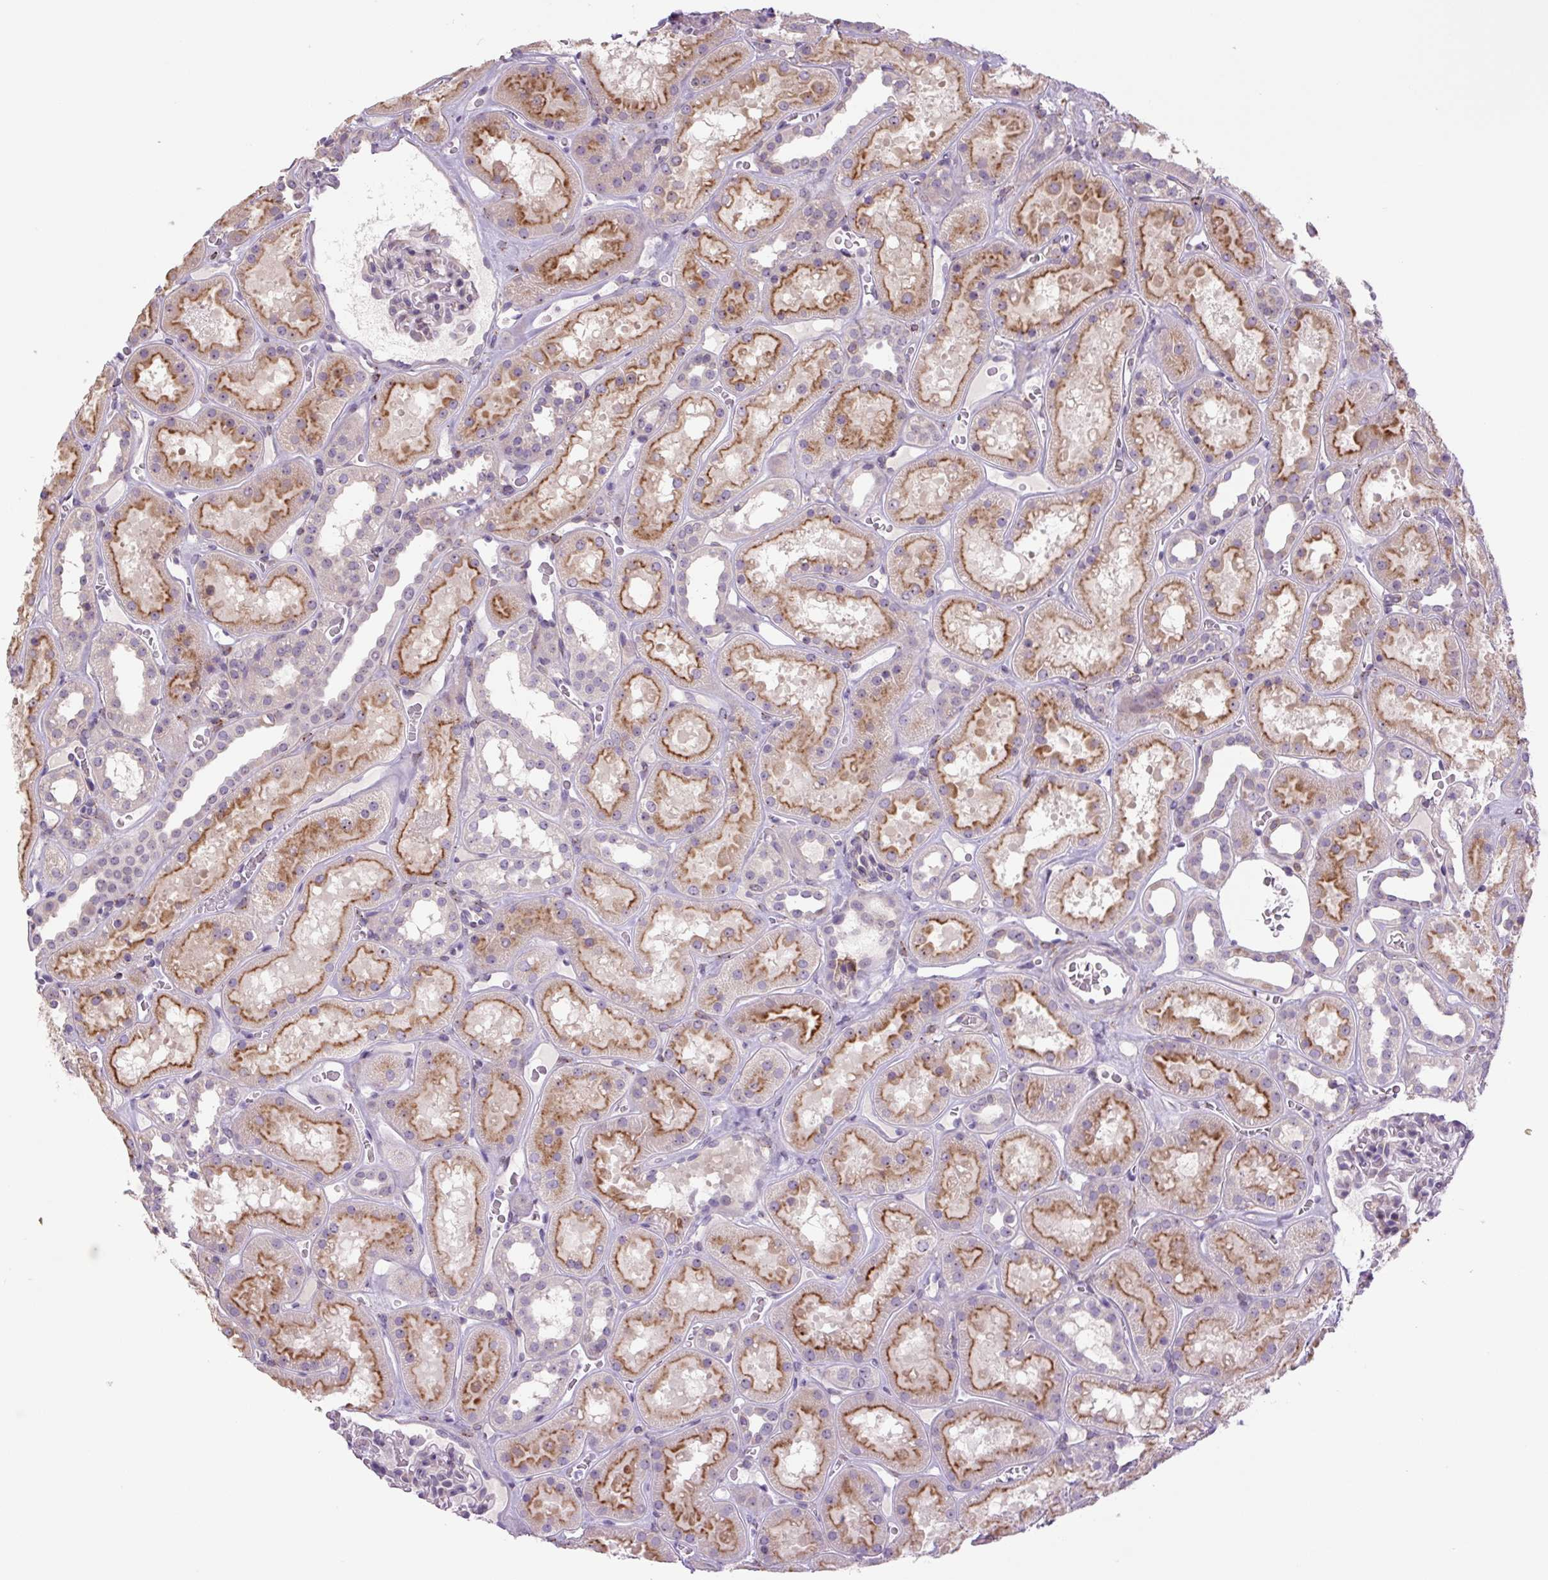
{"staining": {"intensity": "weak", "quantity": "<25%", "location": "cytoplasmic/membranous"}, "tissue": "kidney", "cell_type": "Cells in glomeruli", "image_type": "normal", "snomed": [{"axis": "morphology", "description": "Normal tissue, NOS"}, {"axis": "topography", "description": "Kidney"}], "caption": "Human kidney stained for a protein using IHC reveals no expression in cells in glomeruli.", "gene": "PLA2G4A", "patient": {"sex": "female", "age": 41}}